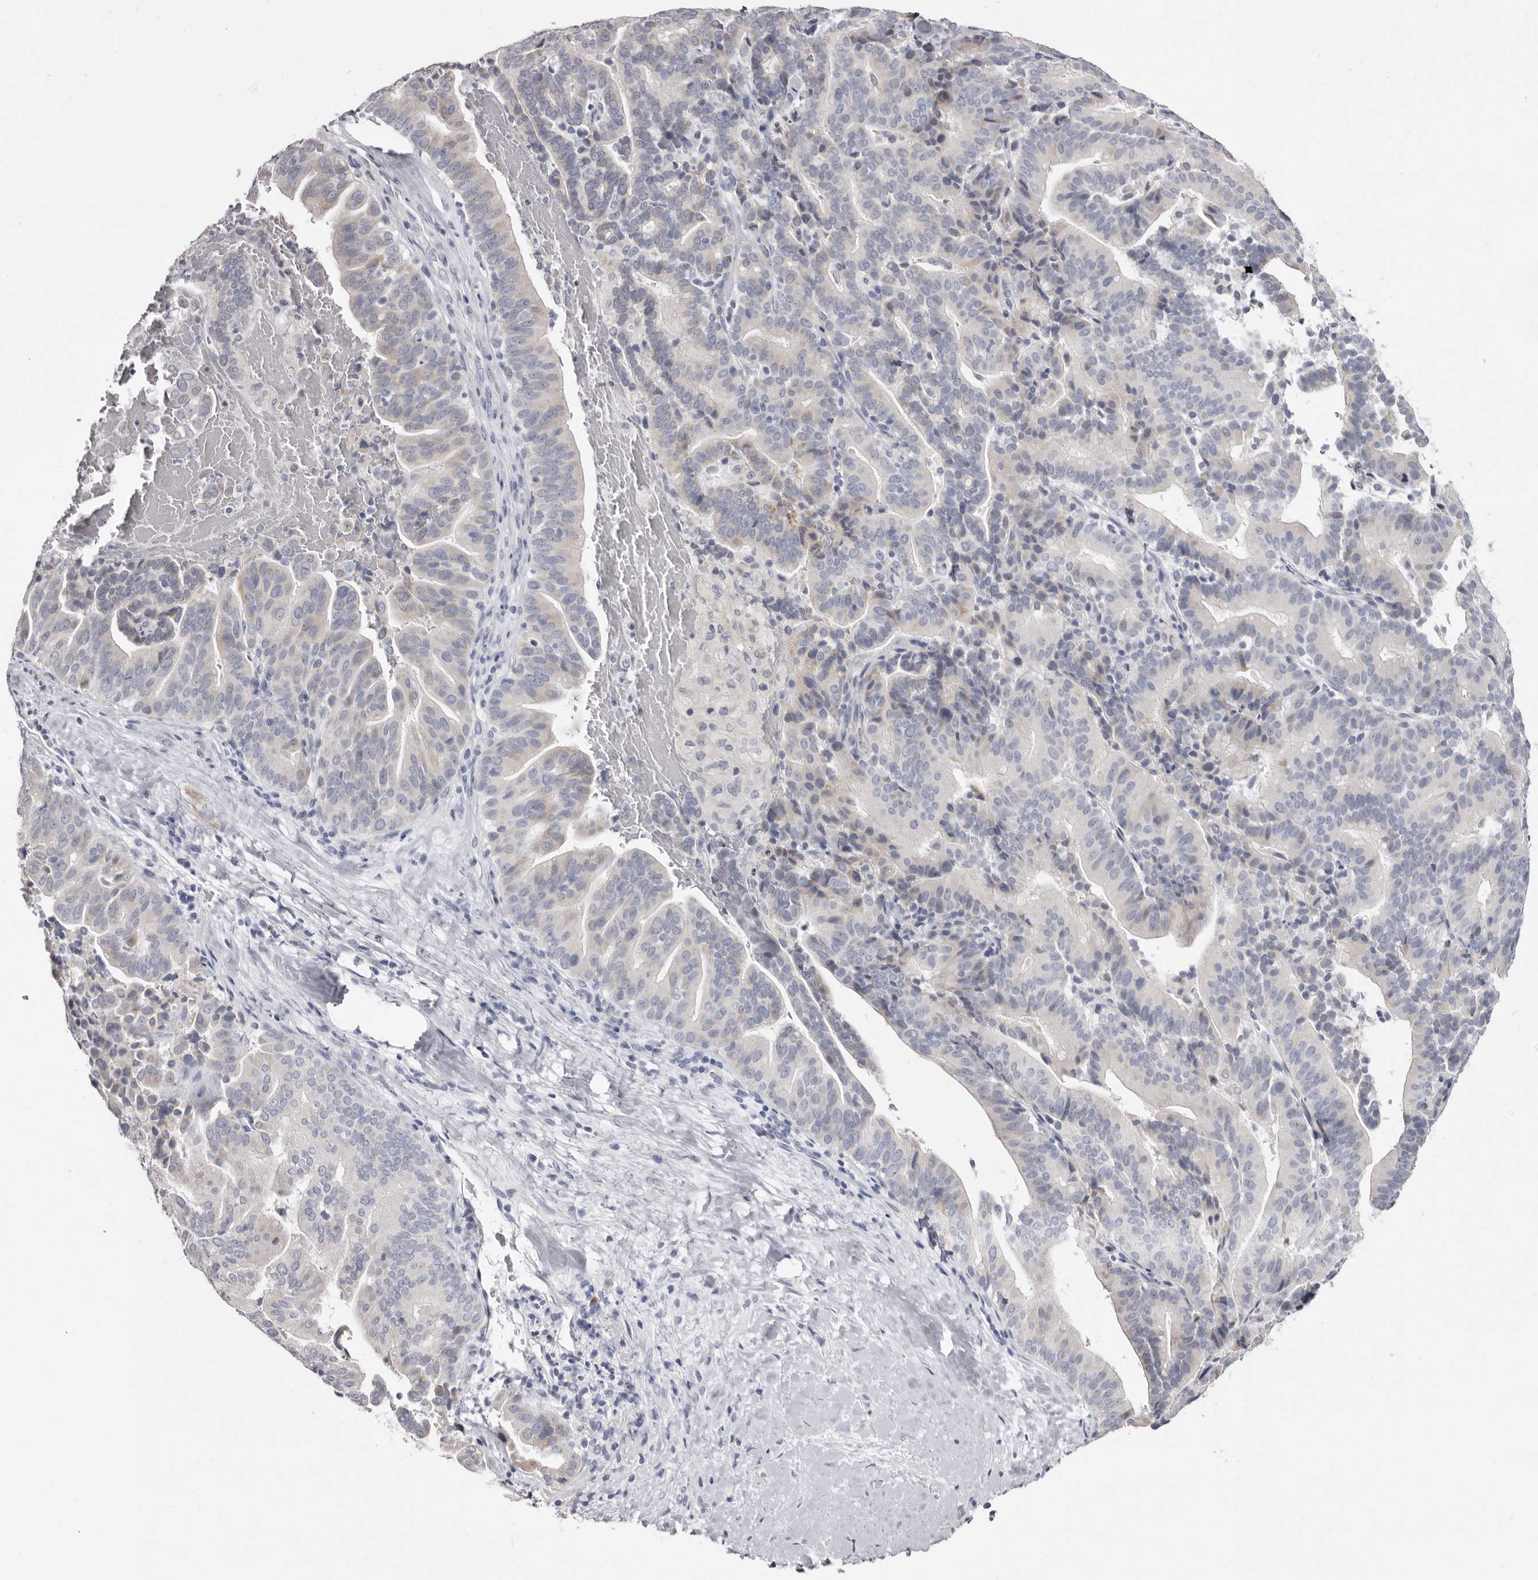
{"staining": {"intensity": "negative", "quantity": "none", "location": "none"}, "tissue": "liver cancer", "cell_type": "Tumor cells", "image_type": "cancer", "snomed": [{"axis": "morphology", "description": "Cholangiocarcinoma"}, {"axis": "topography", "description": "Liver"}], "caption": "Protein analysis of liver cholangiocarcinoma exhibits no significant expression in tumor cells.", "gene": "CASQ1", "patient": {"sex": "female", "age": 75}}